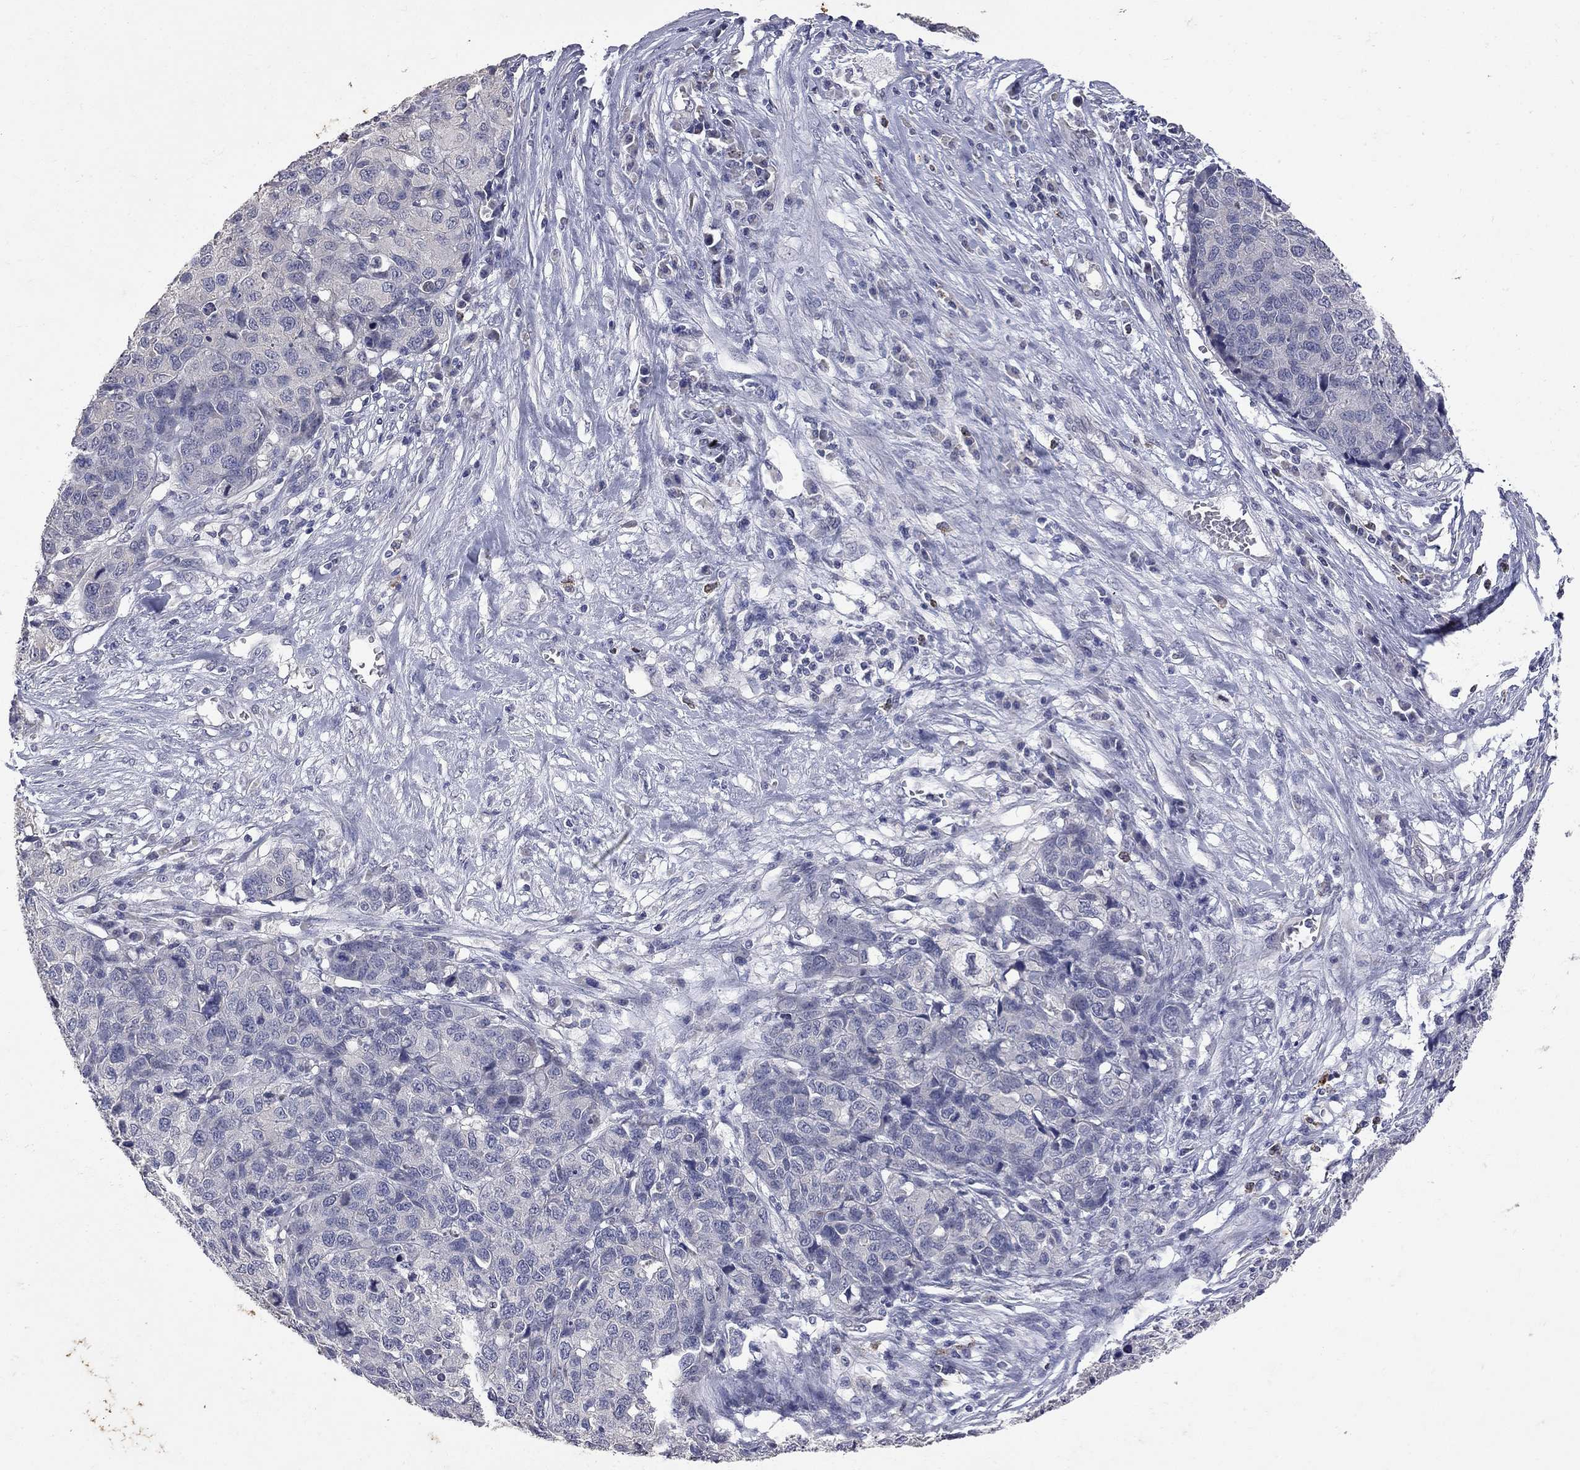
{"staining": {"intensity": "negative", "quantity": "none", "location": "none"}, "tissue": "ovarian cancer", "cell_type": "Tumor cells", "image_type": "cancer", "snomed": [{"axis": "morphology", "description": "Cystadenocarcinoma, serous, NOS"}, {"axis": "topography", "description": "Ovary"}], "caption": "Protein analysis of ovarian cancer (serous cystadenocarcinoma) demonstrates no significant positivity in tumor cells.", "gene": "NOS2", "patient": {"sex": "female", "age": 87}}